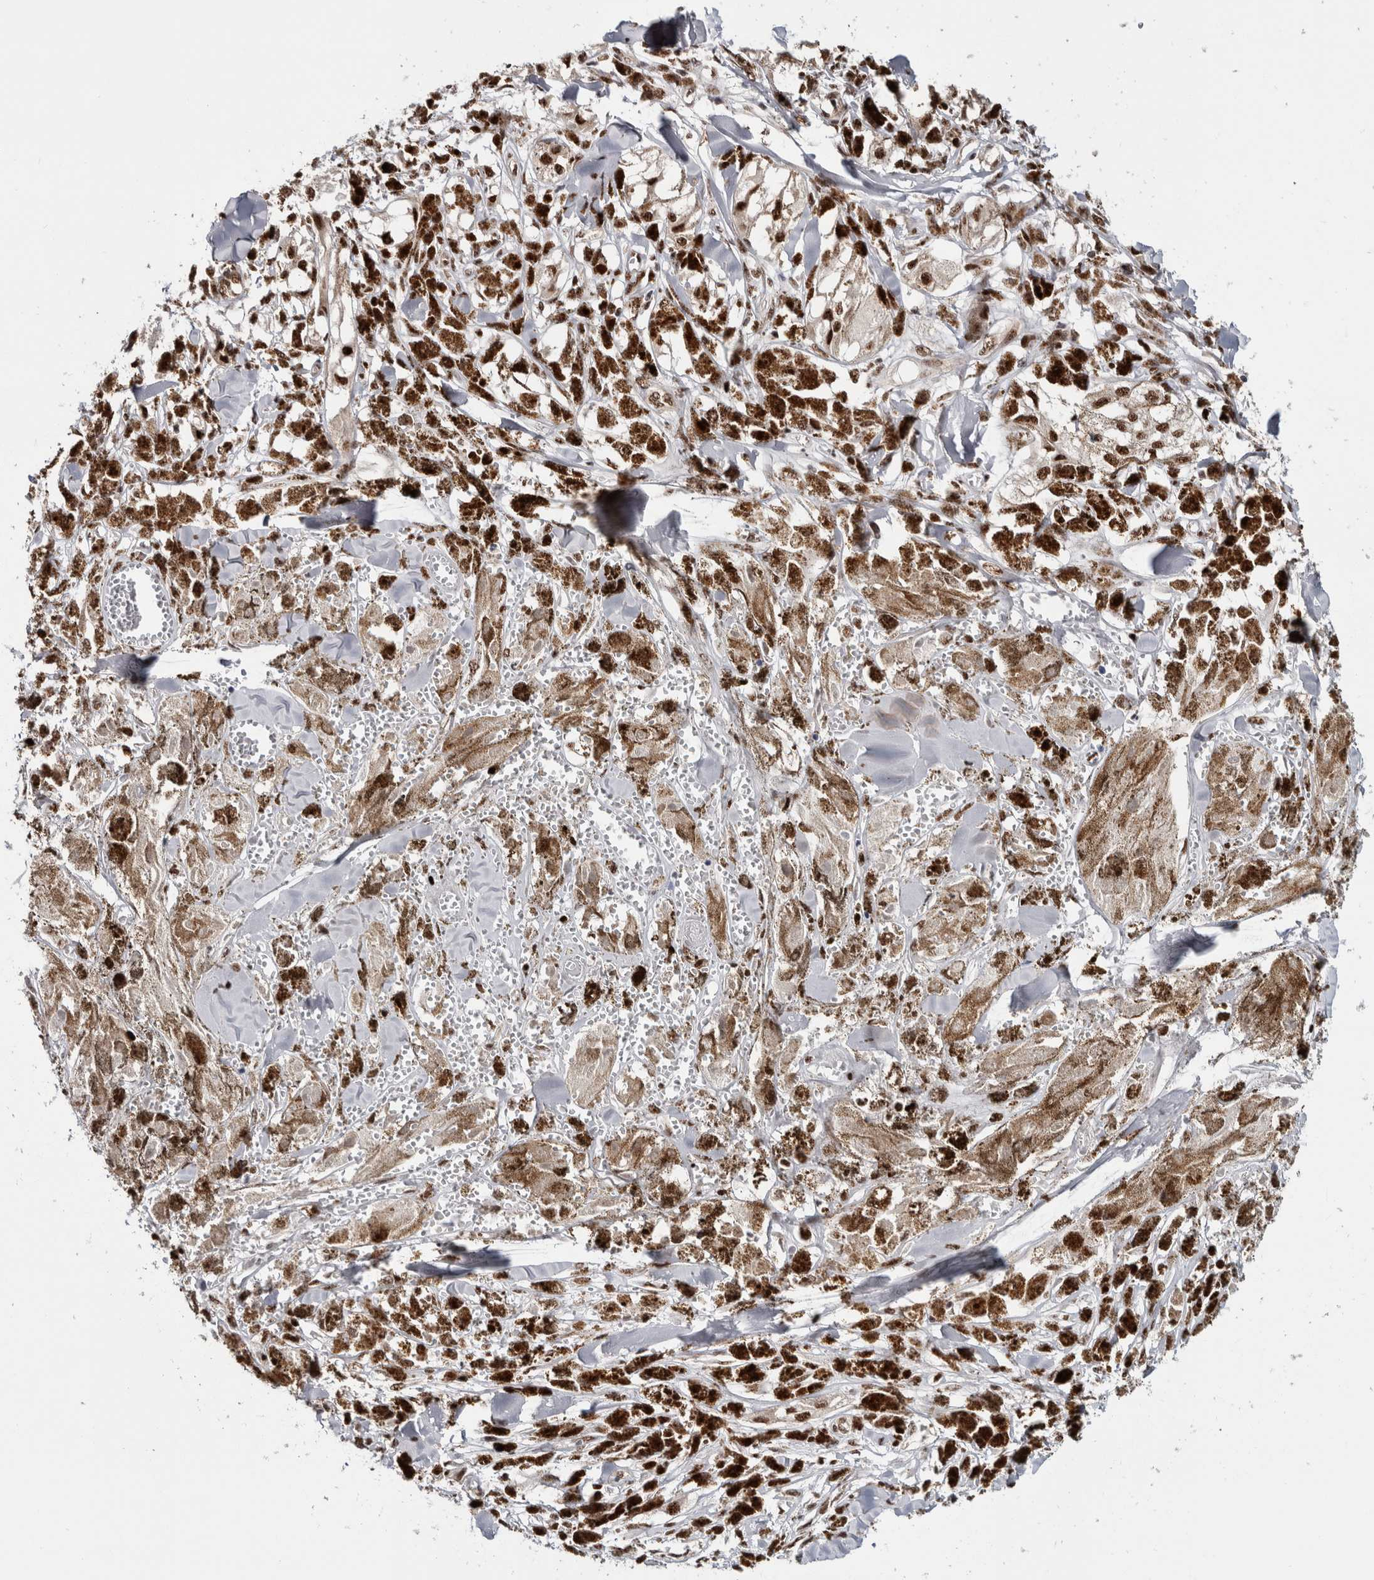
{"staining": {"intensity": "moderate", "quantity": ">75%", "location": "nuclear"}, "tissue": "melanoma", "cell_type": "Tumor cells", "image_type": "cancer", "snomed": [{"axis": "morphology", "description": "Malignant melanoma, NOS"}, {"axis": "topography", "description": "Skin"}], "caption": "Immunohistochemistry (IHC) of human melanoma shows medium levels of moderate nuclear staining in approximately >75% of tumor cells. Immunohistochemistry (IHC) stains the protein in brown and the nuclei are stained blue.", "gene": "MKNK1", "patient": {"sex": "male", "age": 88}}